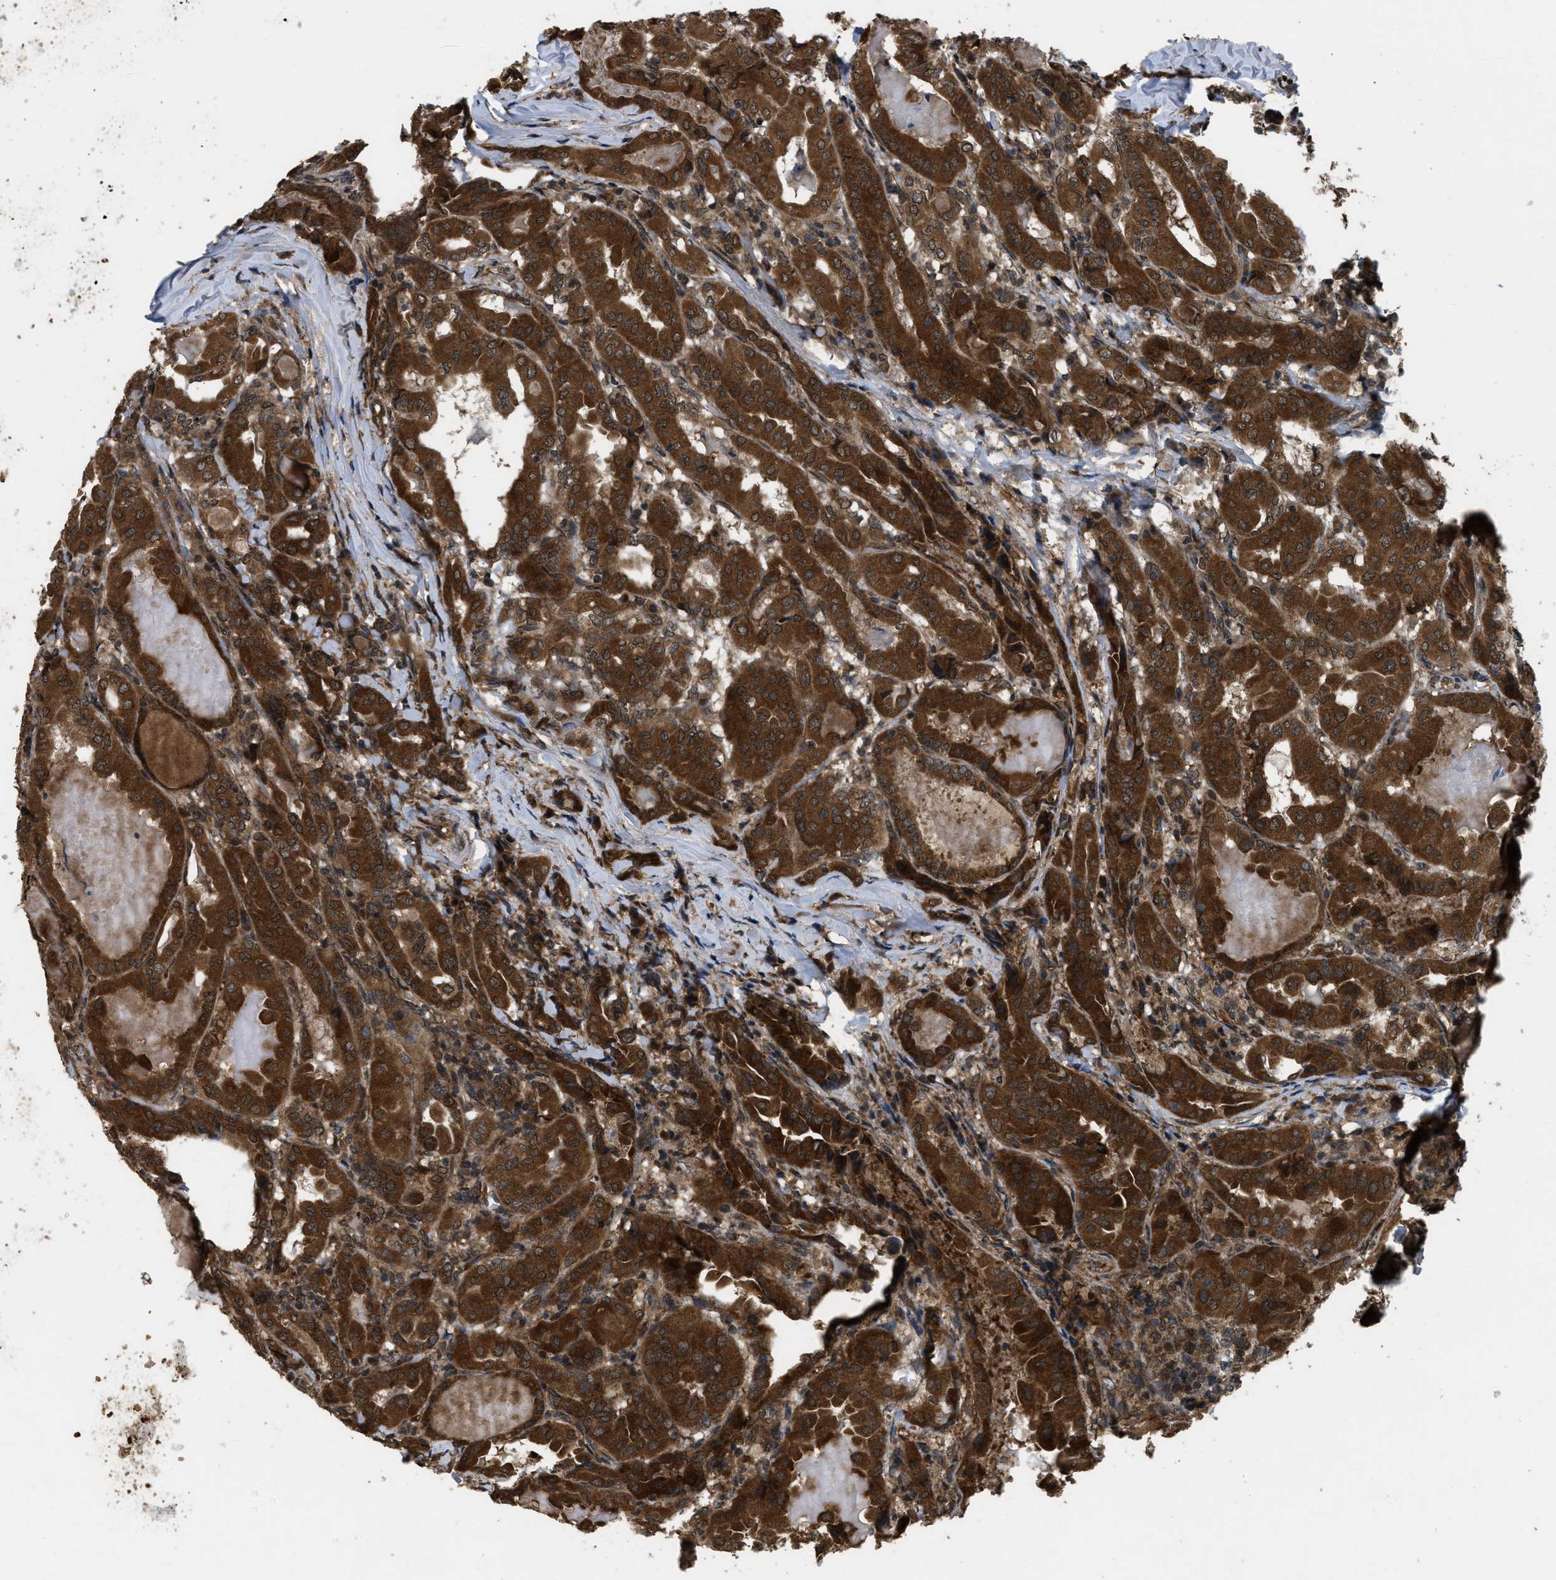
{"staining": {"intensity": "strong", "quantity": ">75%", "location": "cytoplasmic/membranous"}, "tissue": "thyroid cancer", "cell_type": "Tumor cells", "image_type": "cancer", "snomed": [{"axis": "morphology", "description": "Papillary adenocarcinoma, NOS"}, {"axis": "topography", "description": "Thyroid gland"}], "caption": "Immunohistochemistry of papillary adenocarcinoma (thyroid) shows high levels of strong cytoplasmic/membranous positivity in approximately >75% of tumor cells.", "gene": "SPTLC1", "patient": {"sex": "female", "age": 42}}